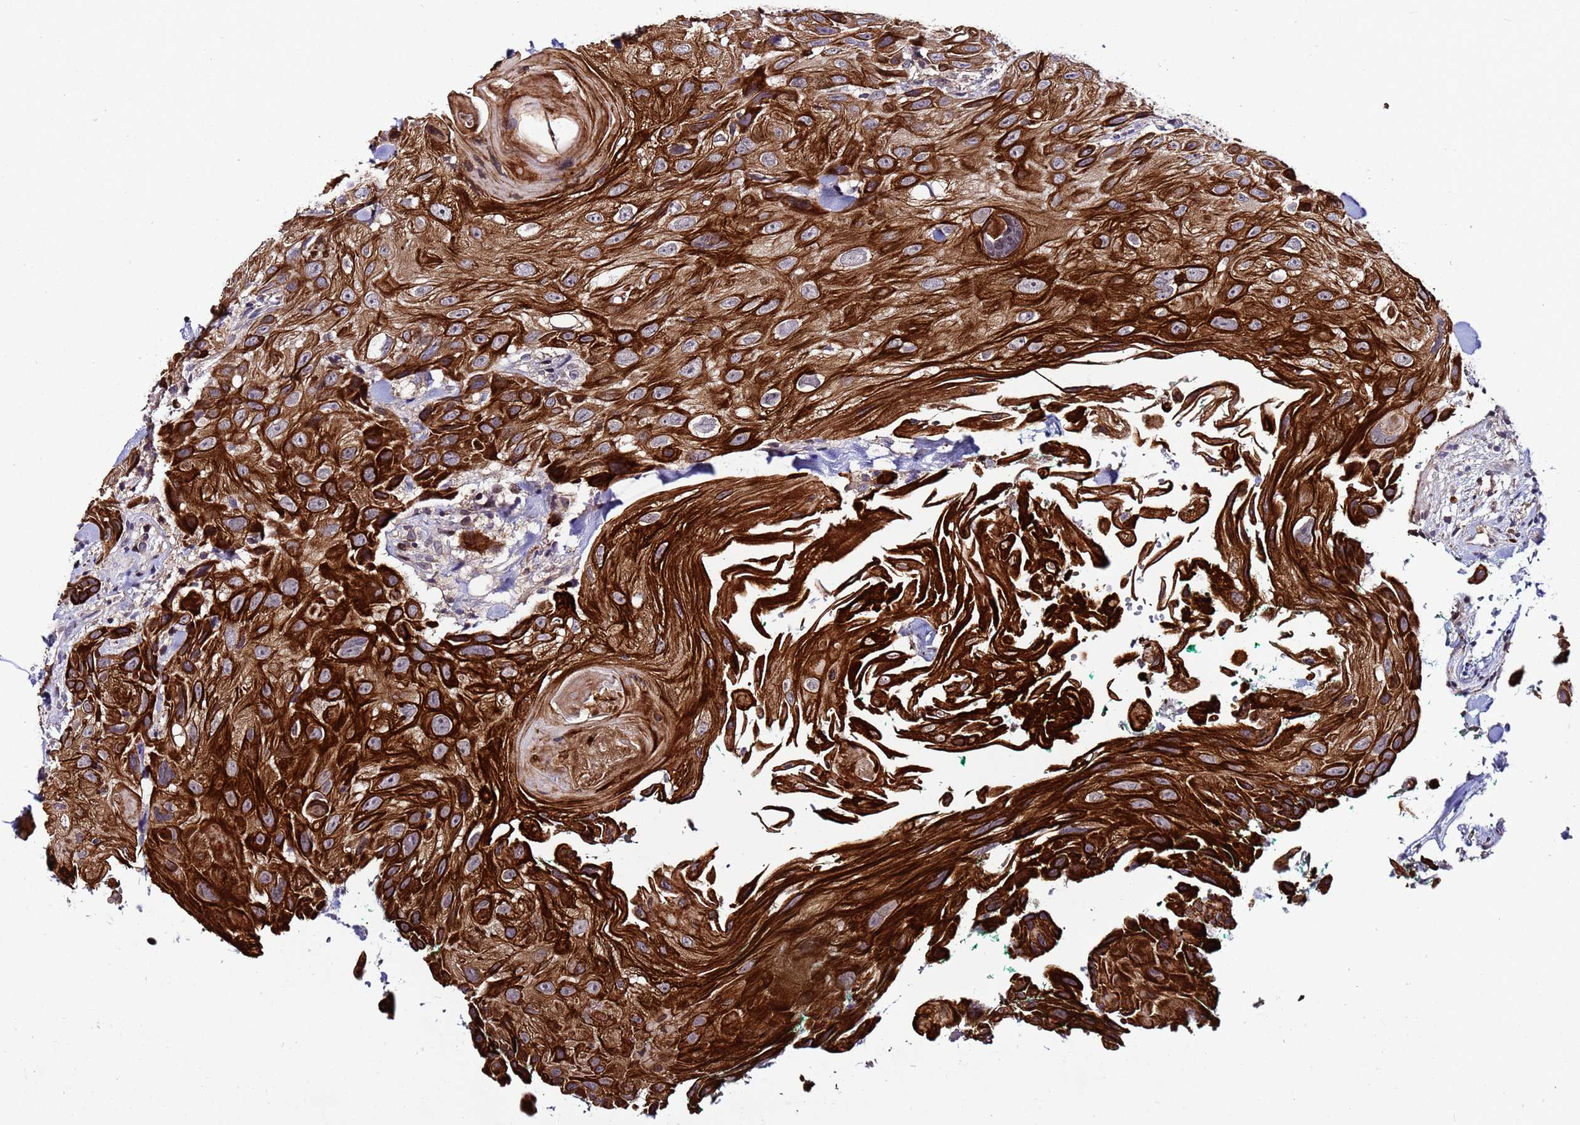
{"staining": {"intensity": "strong", "quantity": ">75%", "location": "cytoplasmic/membranous"}, "tissue": "head and neck cancer", "cell_type": "Tumor cells", "image_type": "cancer", "snomed": [{"axis": "morphology", "description": "Squamous cell carcinoma, NOS"}, {"axis": "topography", "description": "Head-Neck"}], "caption": "Head and neck squamous cell carcinoma tissue shows strong cytoplasmic/membranous positivity in about >75% of tumor cells", "gene": "PLXDC2", "patient": {"sex": "male", "age": 81}}